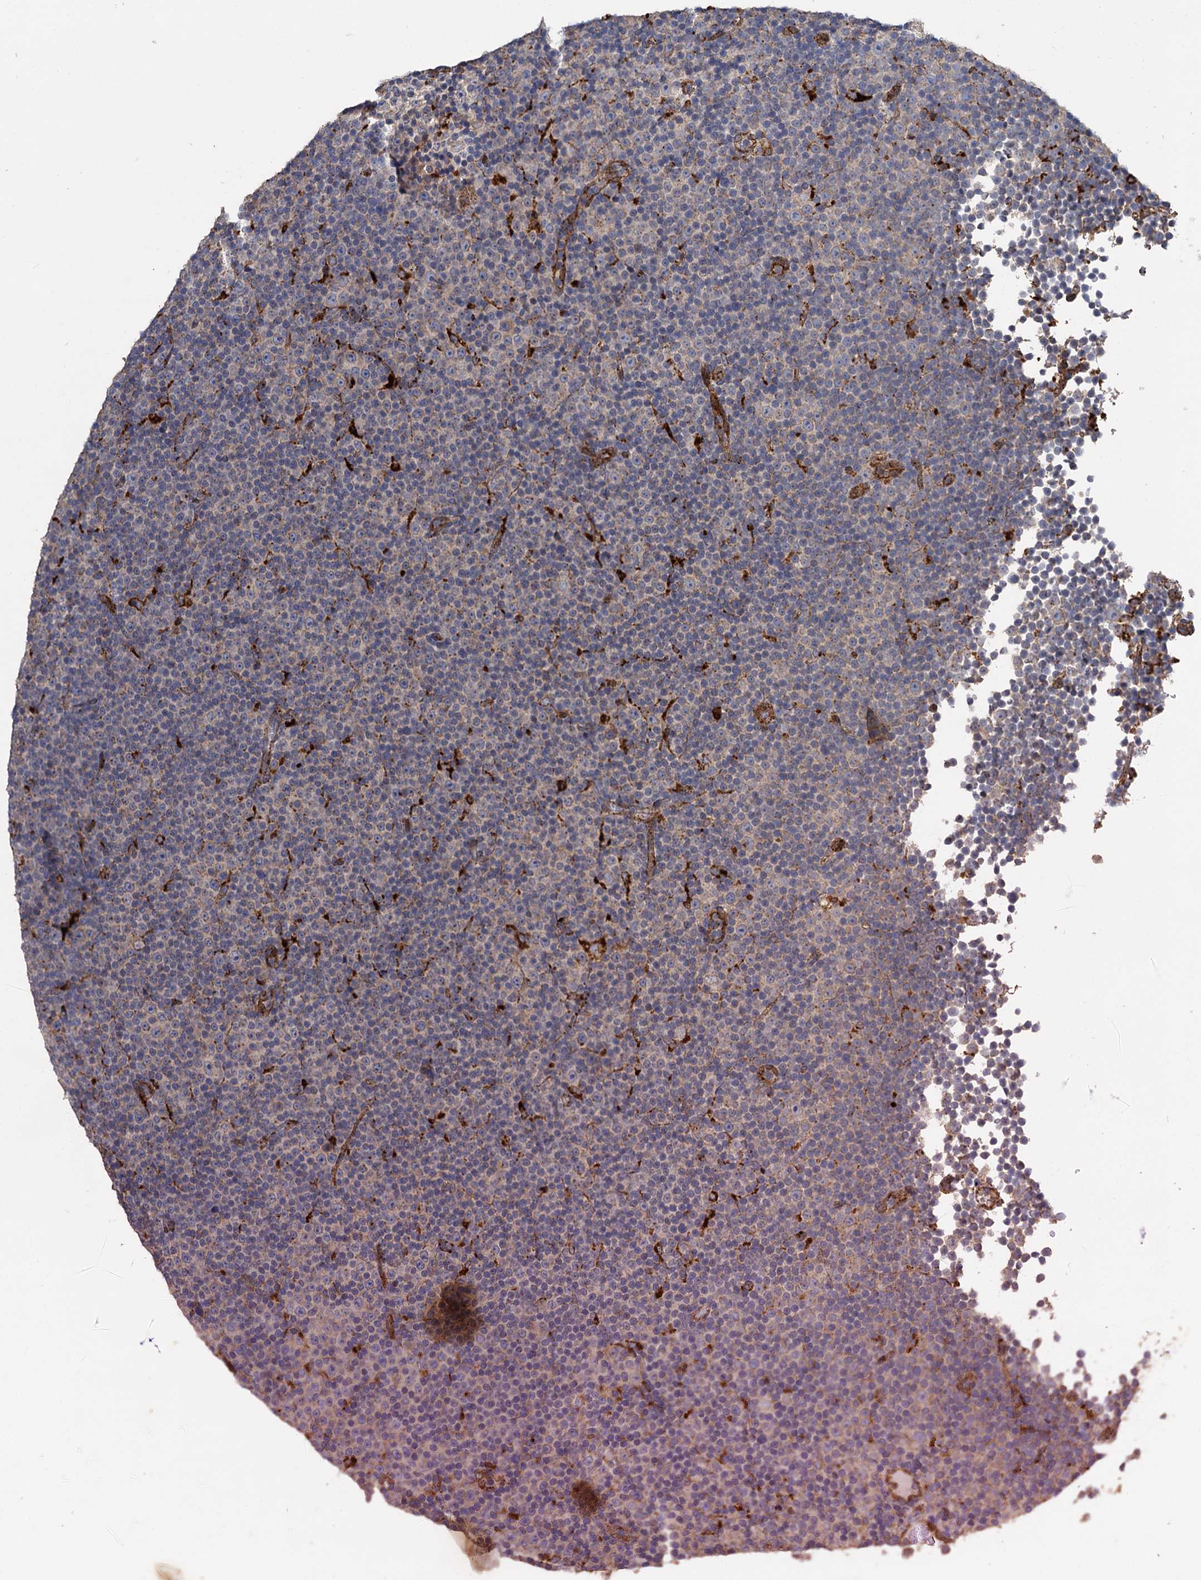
{"staining": {"intensity": "strong", "quantity": "<25%", "location": "cytoplasmic/membranous"}, "tissue": "lymphoma", "cell_type": "Tumor cells", "image_type": "cancer", "snomed": [{"axis": "morphology", "description": "Malignant lymphoma, non-Hodgkin's type, Low grade"}, {"axis": "topography", "description": "Lymph node"}], "caption": "About <25% of tumor cells in lymphoma demonstrate strong cytoplasmic/membranous protein expression as visualized by brown immunohistochemical staining.", "gene": "GBA1", "patient": {"sex": "female", "age": 67}}